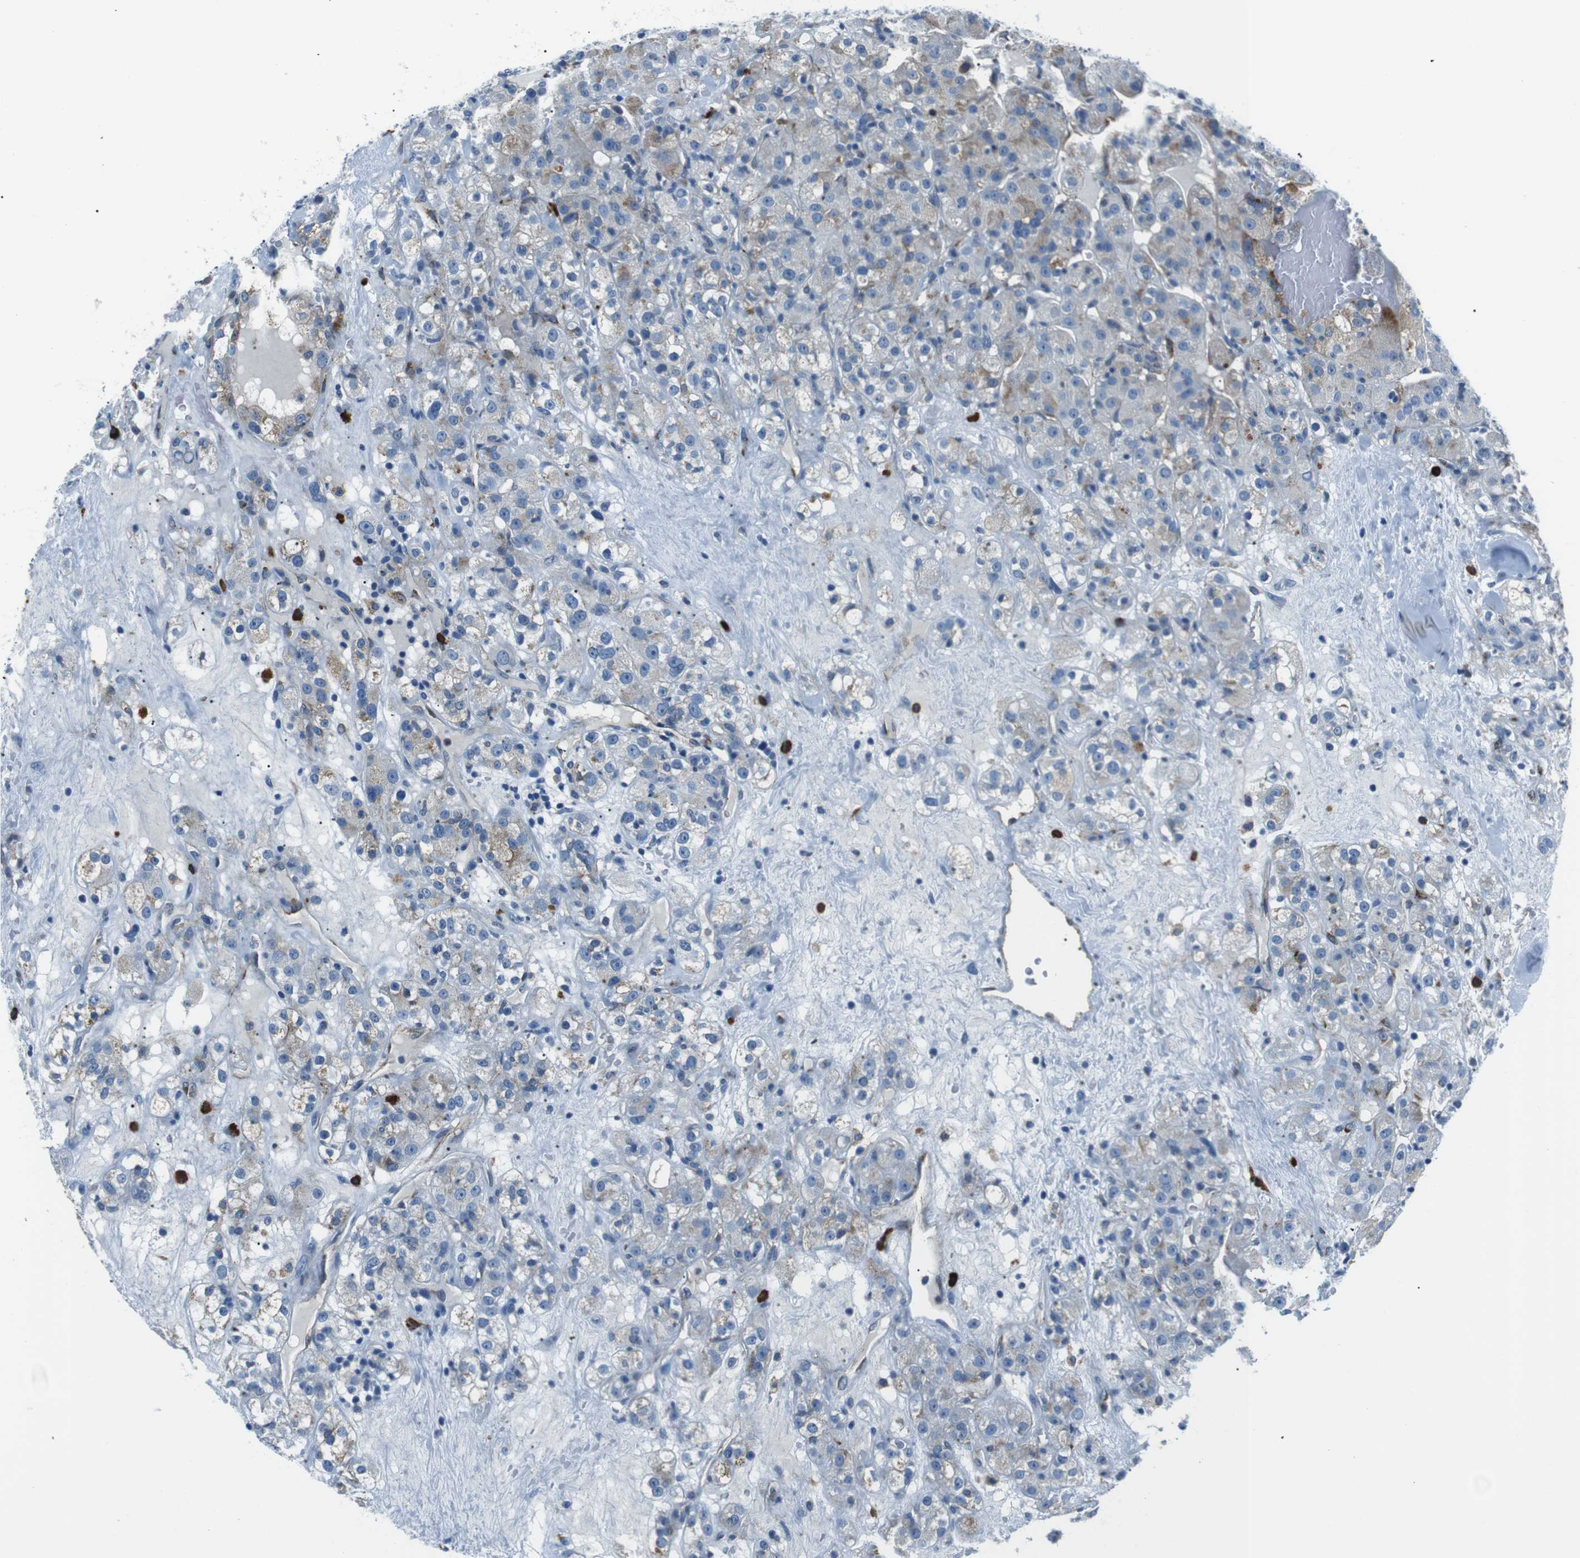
{"staining": {"intensity": "weak", "quantity": "<25%", "location": "cytoplasmic/membranous"}, "tissue": "renal cancer", "cell_type": "Tumor cells", "image_type": "cancer", "snomed": [{"axis": "morphology", "description": "Normal tissue, NOS"}, {"axis": "morphology", "description": "Adenocarcinoma, NOS"}, {"axis": "topography", "description": "Kidney"}], "caption": "Micrograph shows no protein staining in tumor cells of adenocarcinoma (renal) tissue. (DAB immunohistochemistry with hematoxylin counter stain).", "gene": "CSF2RA", "patient": {"sex": "male", "age": 61}}